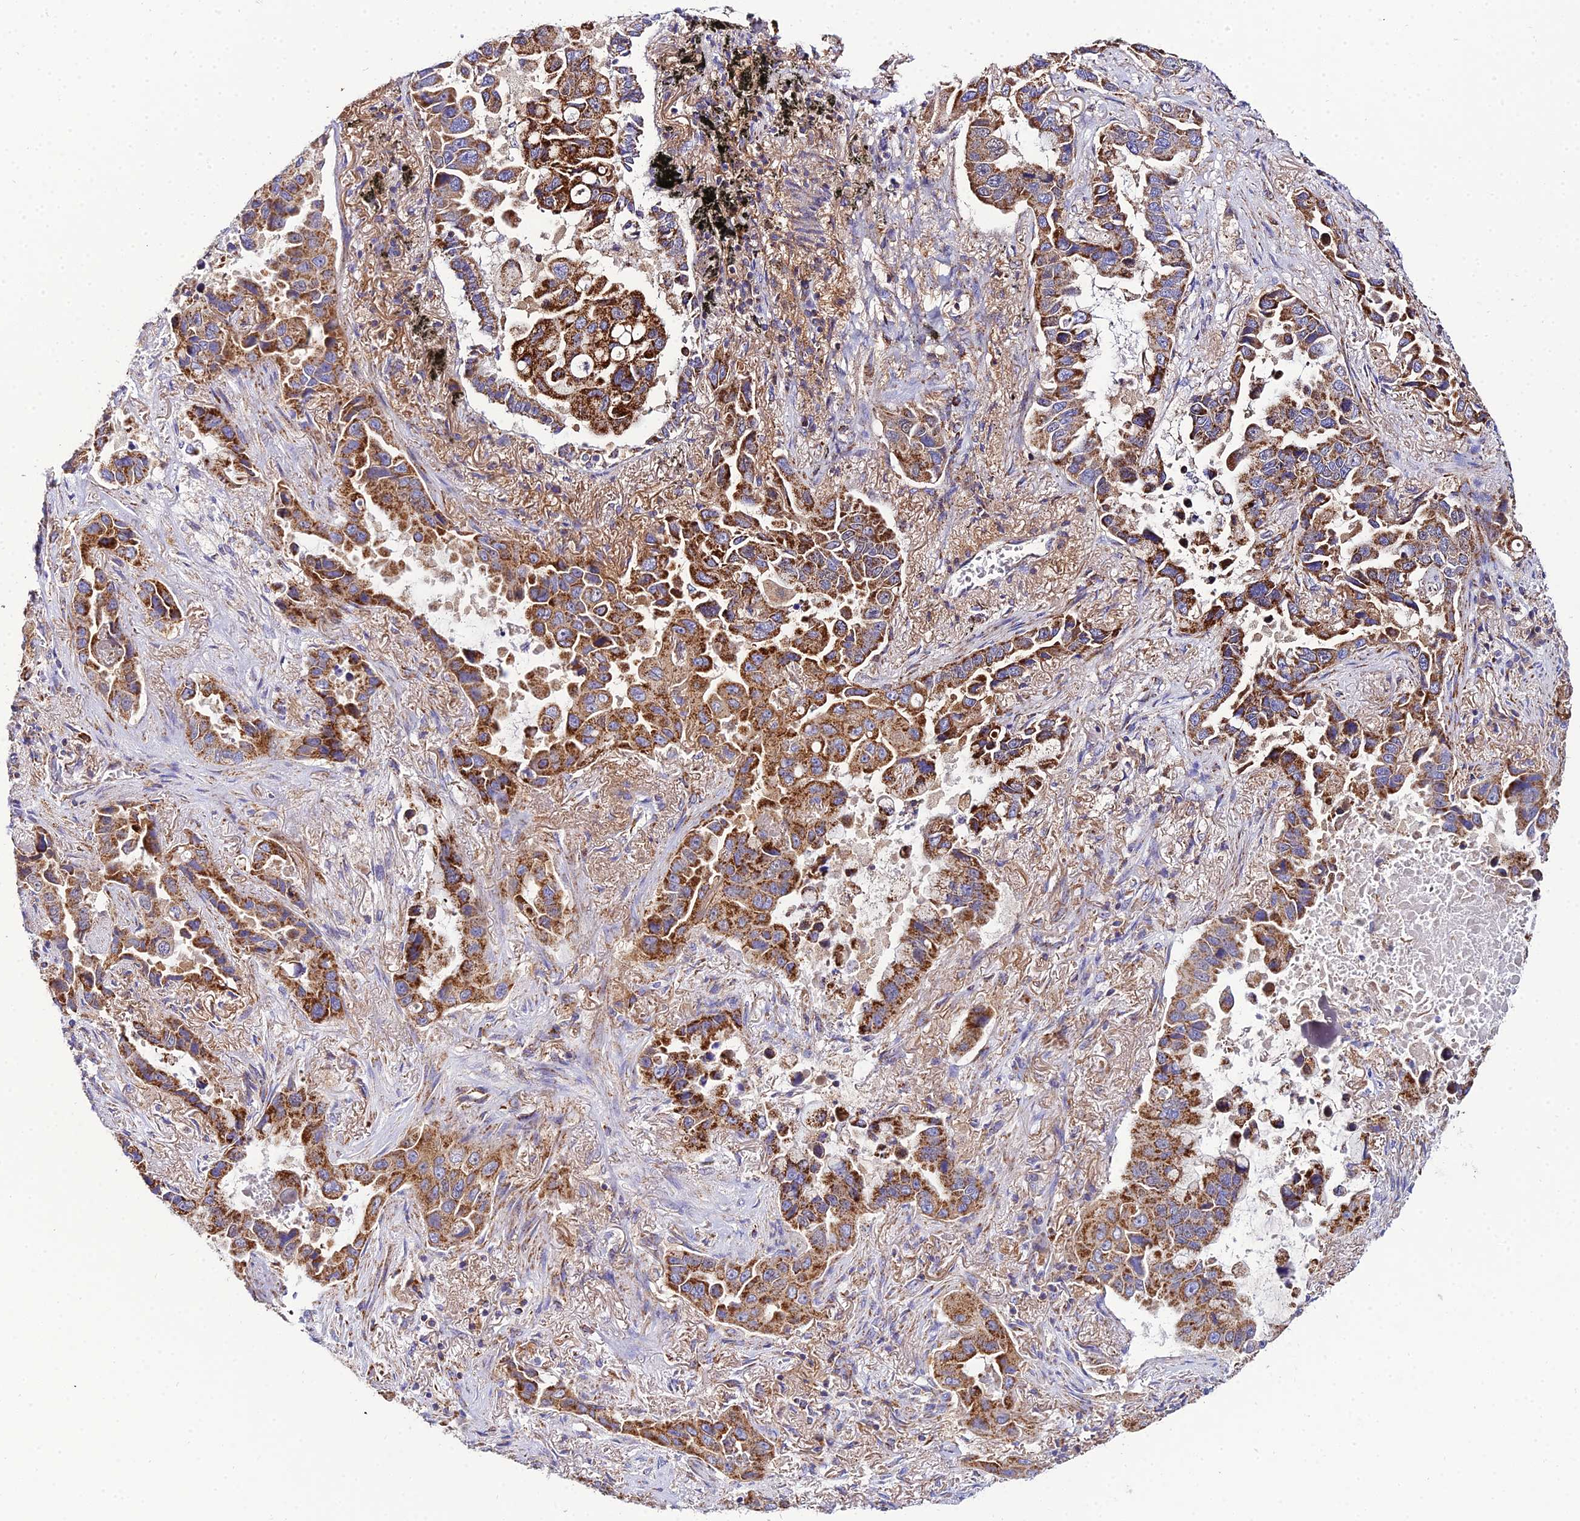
{"staining": {"intensity": "strong", "quantity": ">75%", "location": "cytoplasmic/membranous"}, "tissue": "lung cancer", "cell_type": "Tumor cells", "image_type": "cancer", "snomed": [{"axis": "morphology", "description": "Adenocarcinoma, NOS"}, {"axis": "topography", "description": "Lung"}], "caption": "Protein expression analysis of lung cancer exhibits strong cytoplasmic/membranous expression in about >75% of tumor cells.", "gene": "NIPSNAP3A", "patient": {"sex": "male", "age": 64}}